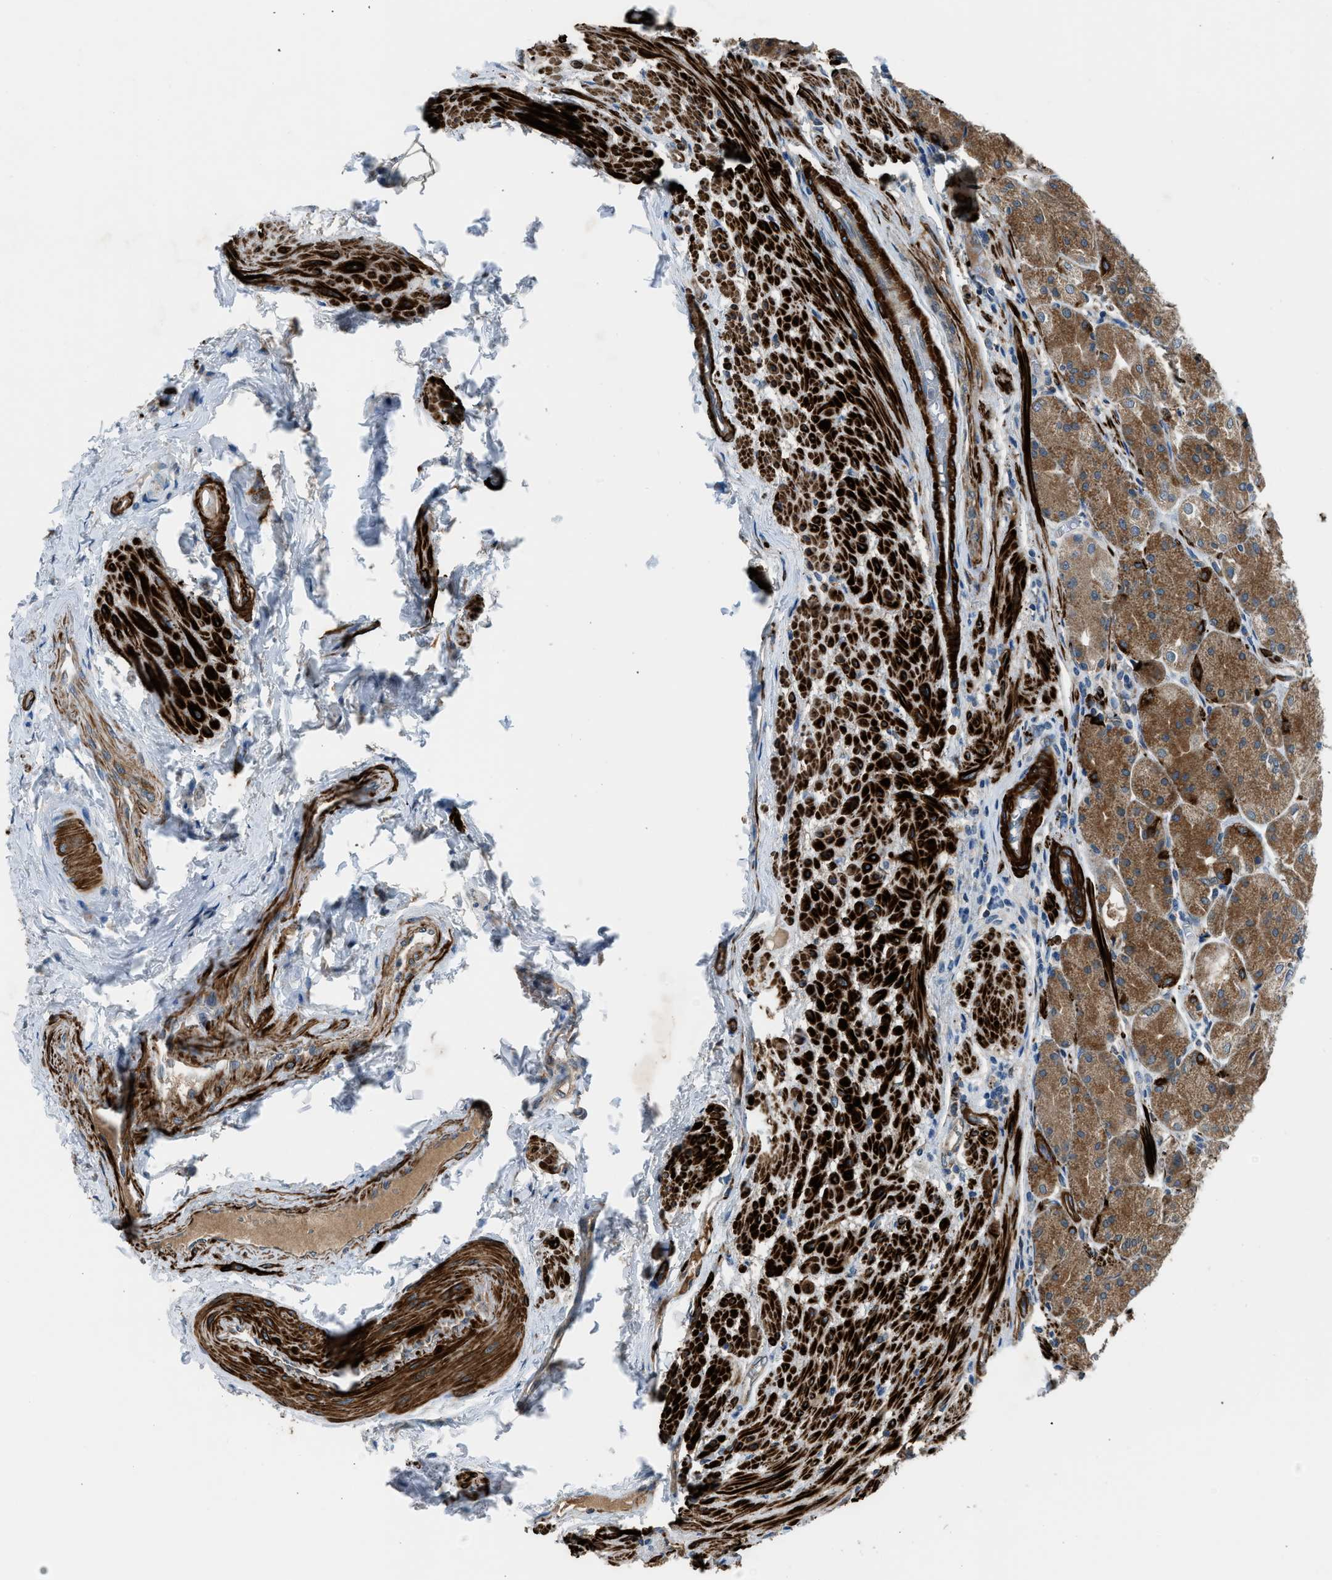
{"staining": {"intensity": "moderate", "quantity": ">75%", "location": "cytoplasmic/membranous"}, "tissue": "stomach", "cell_type": "Glandular cells", "image_type": "normal", "snomed": [{"axis": "morphology", "description": "Normal tissue, NOS"}, {"axis": "topography", "description": "Stomach, upper"}], "caption": "The histopathology image reveals immunohistochemical staining of normal stomach. There is moderate cytoplasmic/membranous expression is identified in approximately >75% of glandular cells.", "gene": "LMBR1", "patient": {"sex": "male", "age": 72}}